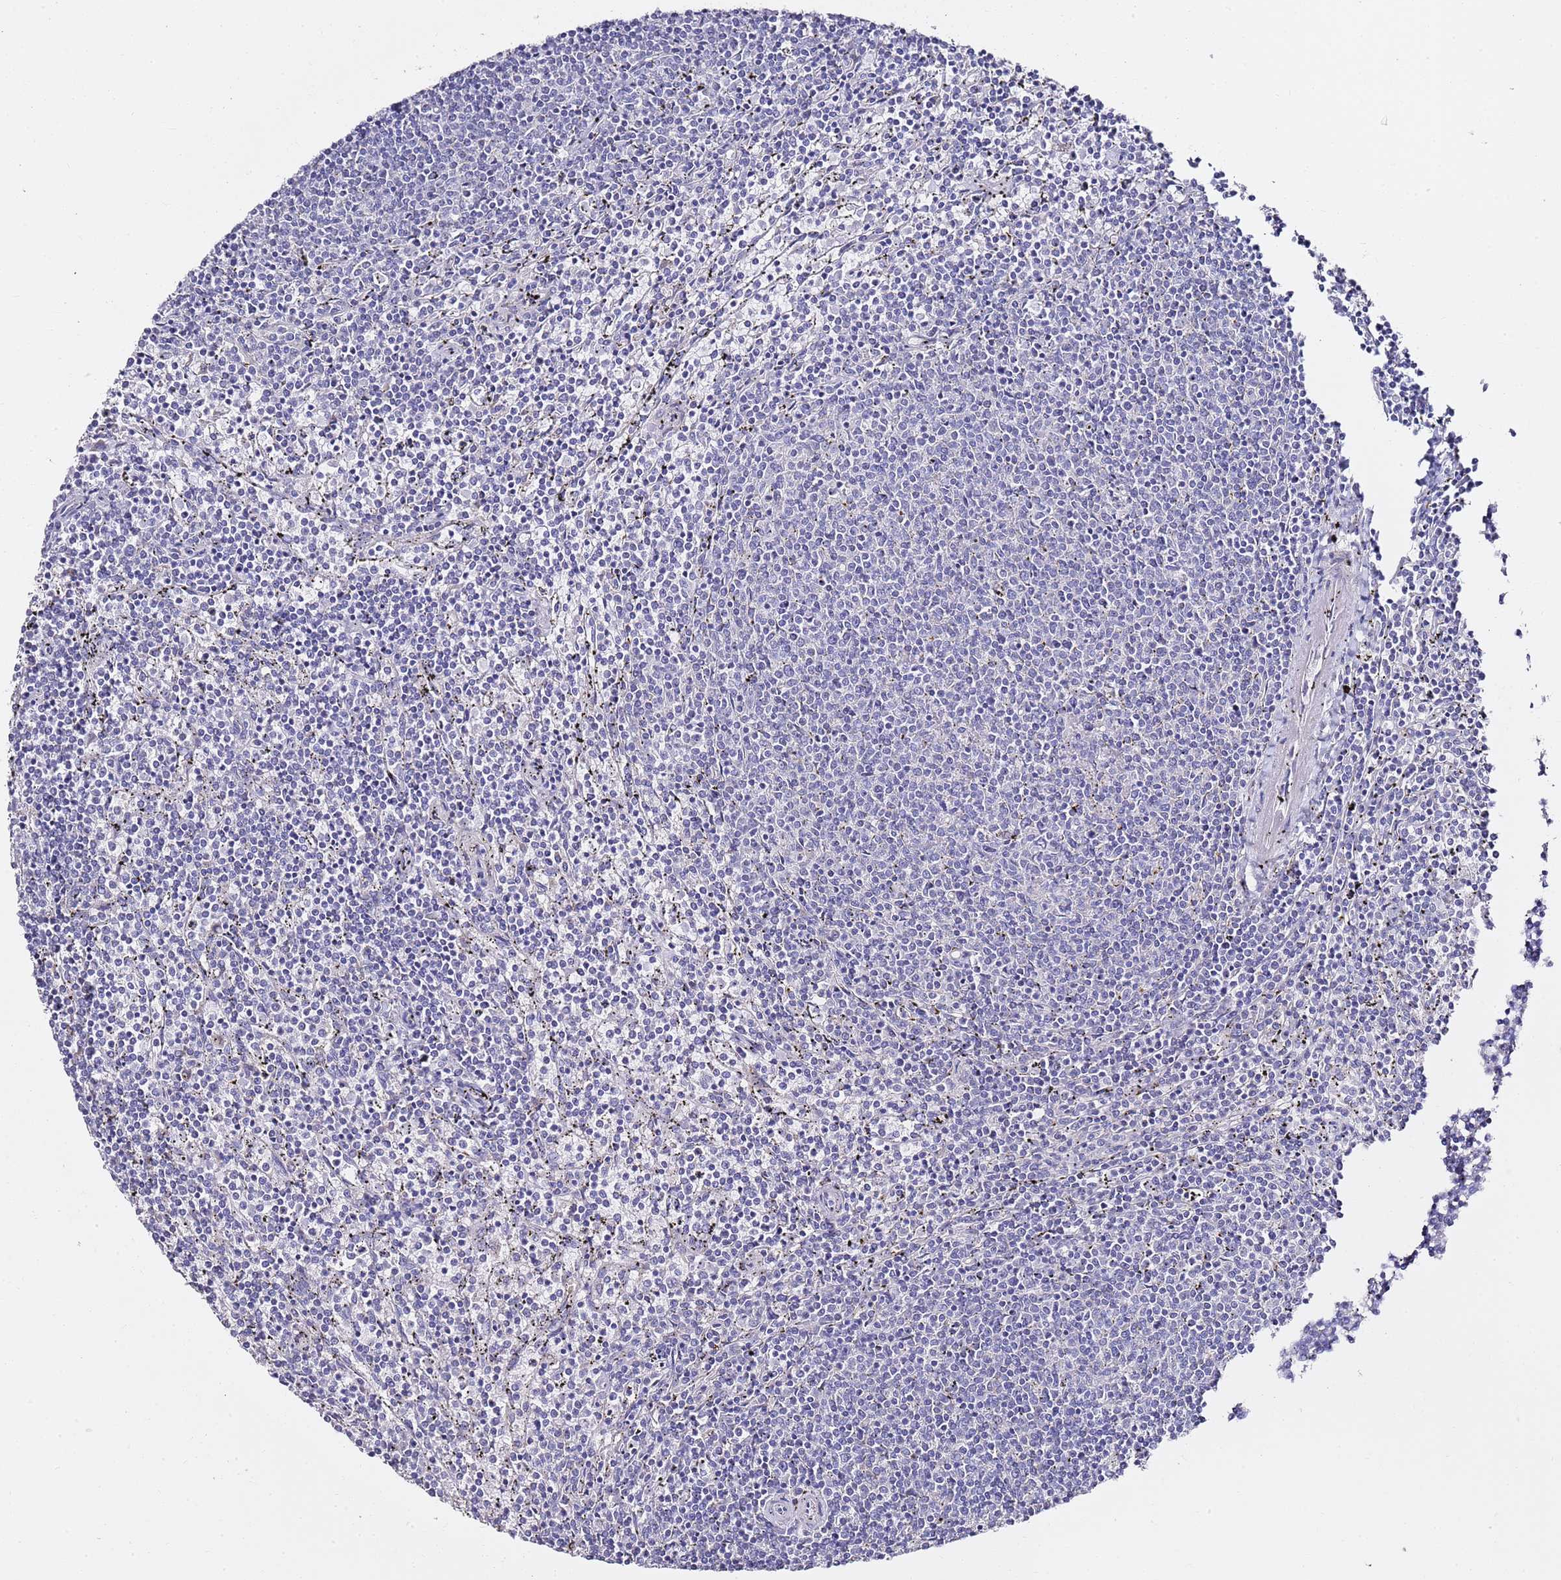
{"staining": {"intensity": "negative", "quantity": "none", "location": "none"}, "tissue": "lymphoma", "cell_type": "Tumor cells", "image_type": "cancer", "snomed": [{"axis": "morphology", "description": "Malignant lymphoma, non-Hodgkin's type, Low grade"}, {"axis": "topography", "description": "Spleen"}], "caption": "Photomicrograph shows no protein expression in tumor cells of low-grade malignant lymphoma, non-Hodgkin's type tissue.", "gene": "MYBPC3", "patient": {"sex": "female", "age": 50}}